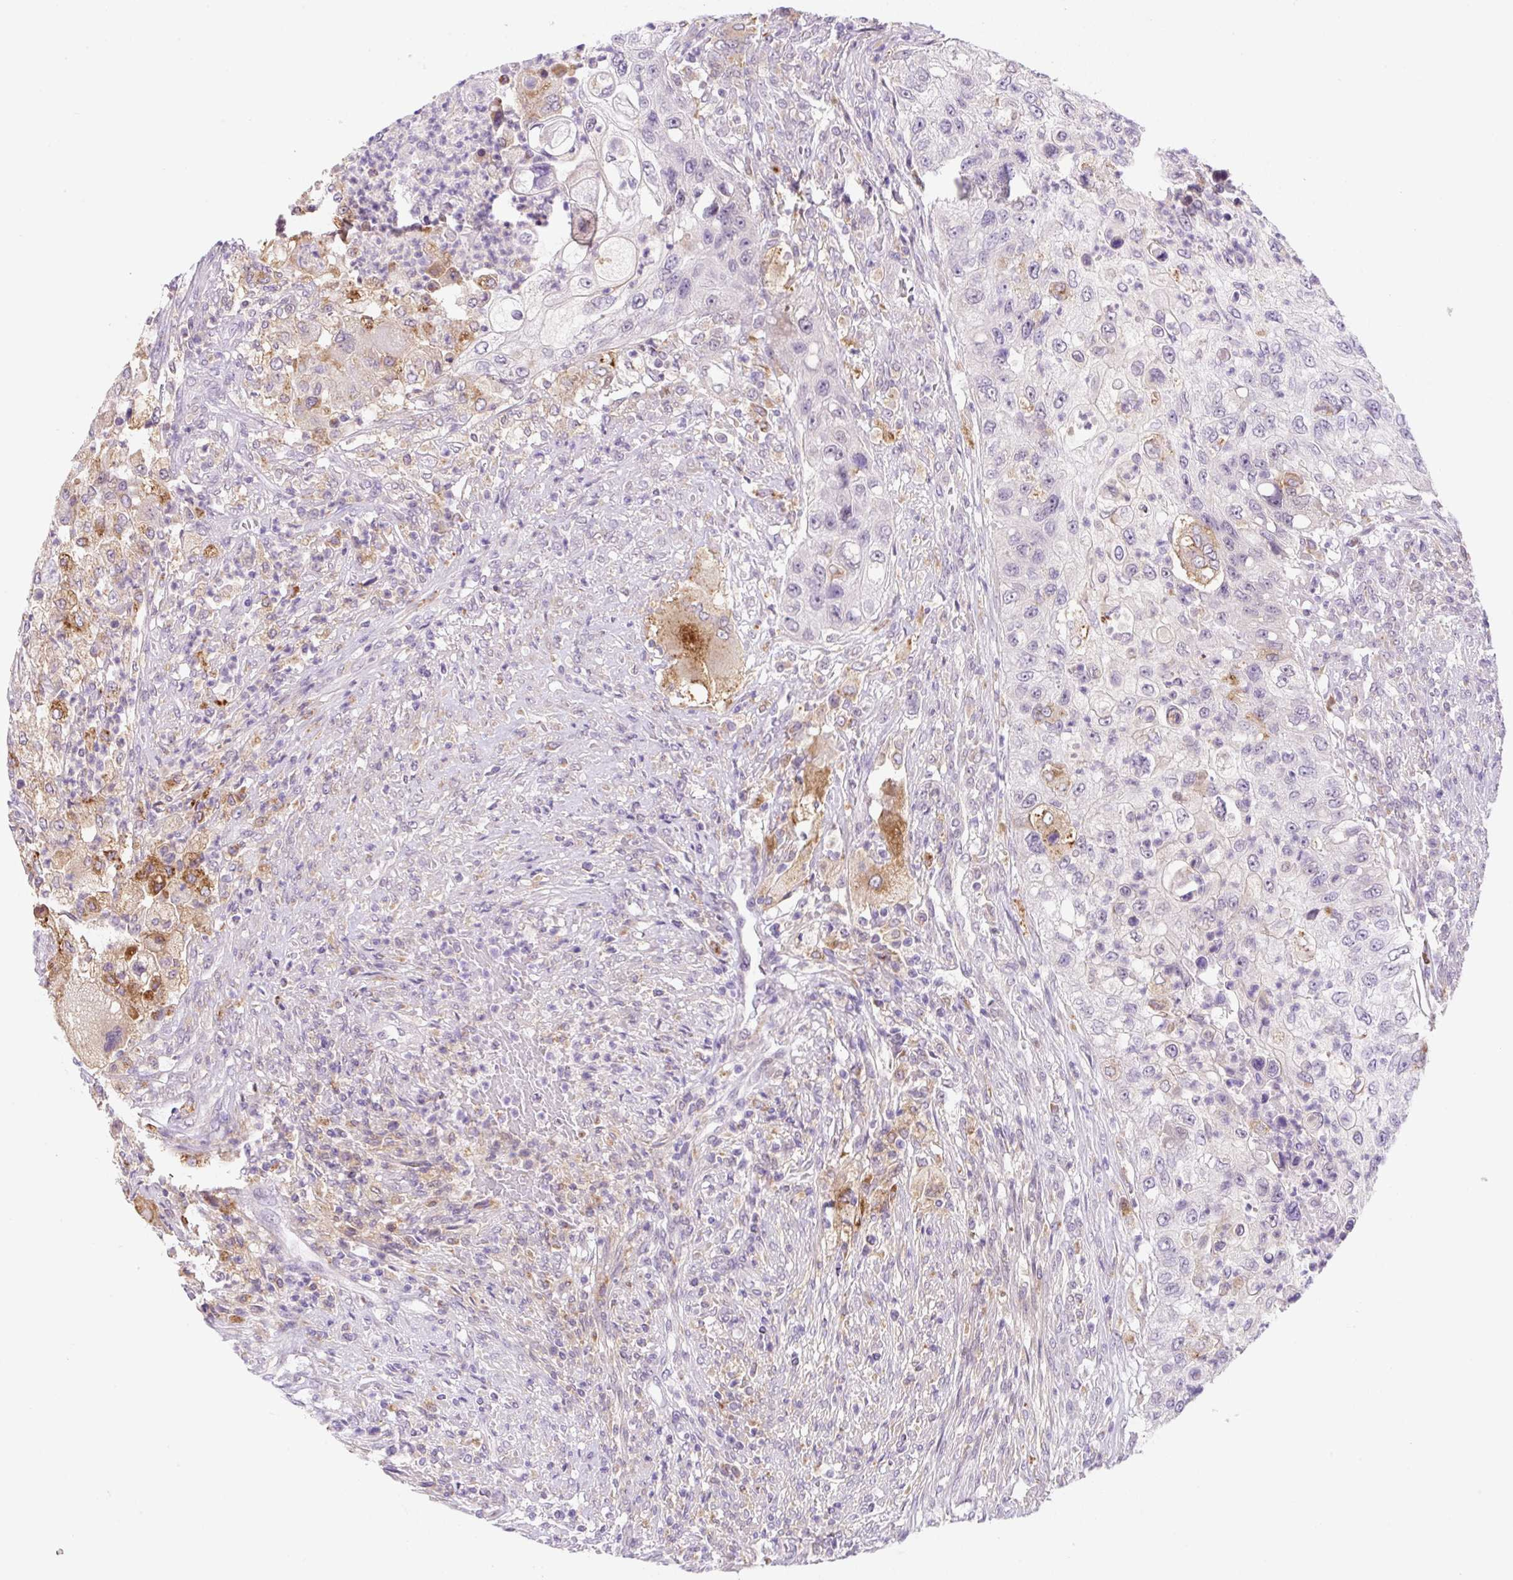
{"staining": {"intensity": "negative", "quantity": "none", "location": "none"}, "tissue": "urothelial cancer", "cell_type": "Tumor cells", "image_type": "cancer", "snomed": [{"axis": "morphology", "description": "Urothelial carcinoma, High grade"}, {"axis": "topography", "description": "Urinary bladder"}], "caption": "The image exhibits no staining of tumor cells in high-grade urothelial carcinoma.", "gene": "CEBPZOS", "patient": {"sex": "female", "age": 60}}